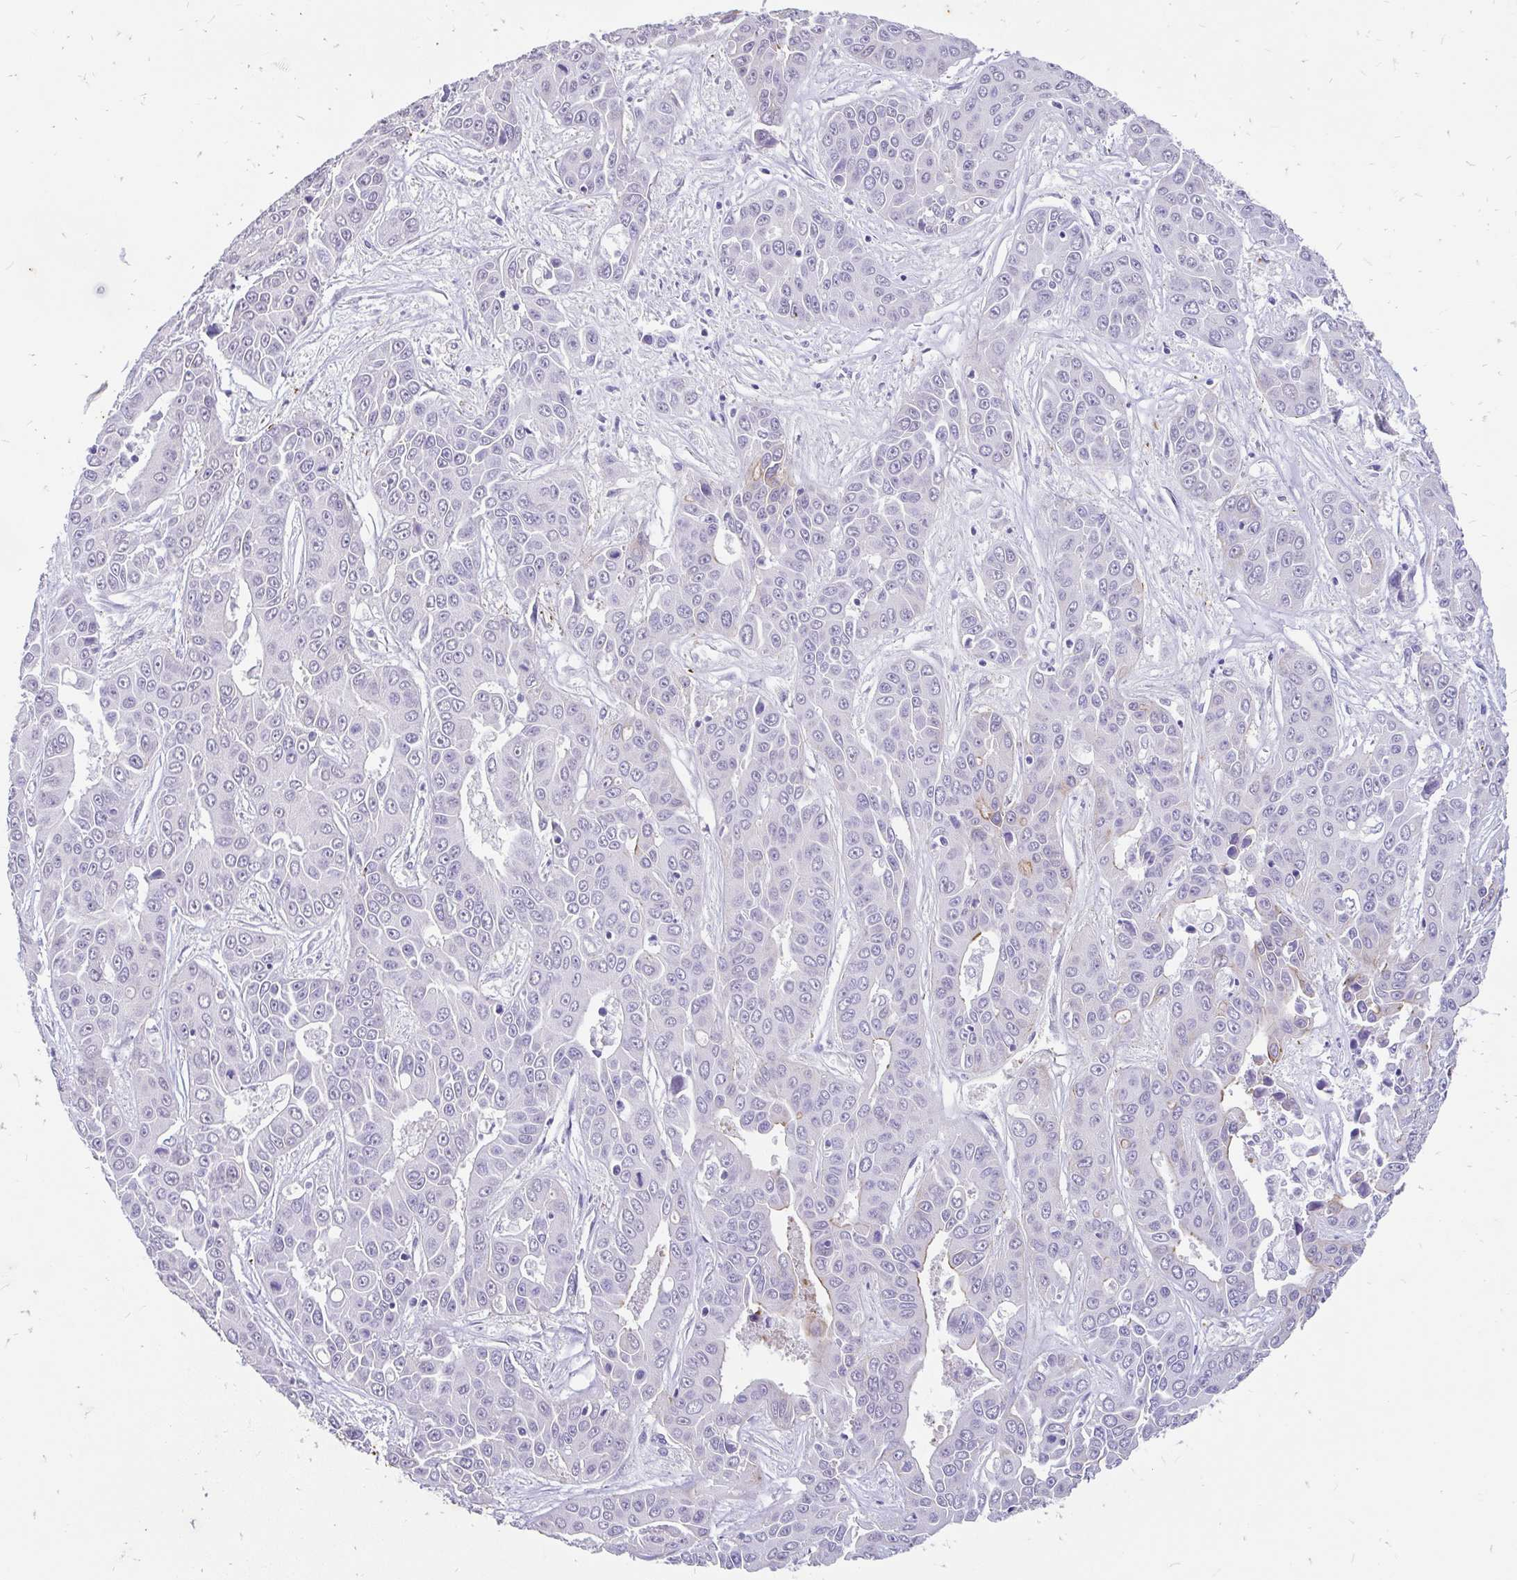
{"staining": {"intensity": "negative", "quantity": "none", "location": "none"}, "tissue": "liver cancer", "cell_type": "Tumor cells", "image_type": "cancer", "snomed": [{"axis": "morphology", "description": "Cholangiocarcinoma"}, {"axis": "topography", "description": "Liver"}], "caption": "DAB (3,3'-diaminobenzidine) immunohistochemical staining of human liver cancer displays no significant expression in tumor cells. The staining was performed using DAB to visualize the protein expression in brown, while the nuclei were stained in blue with hematoxylin (Magnification: 20x).", "gene": "EML5", "patient": {"sex": "female", "age": 52}}